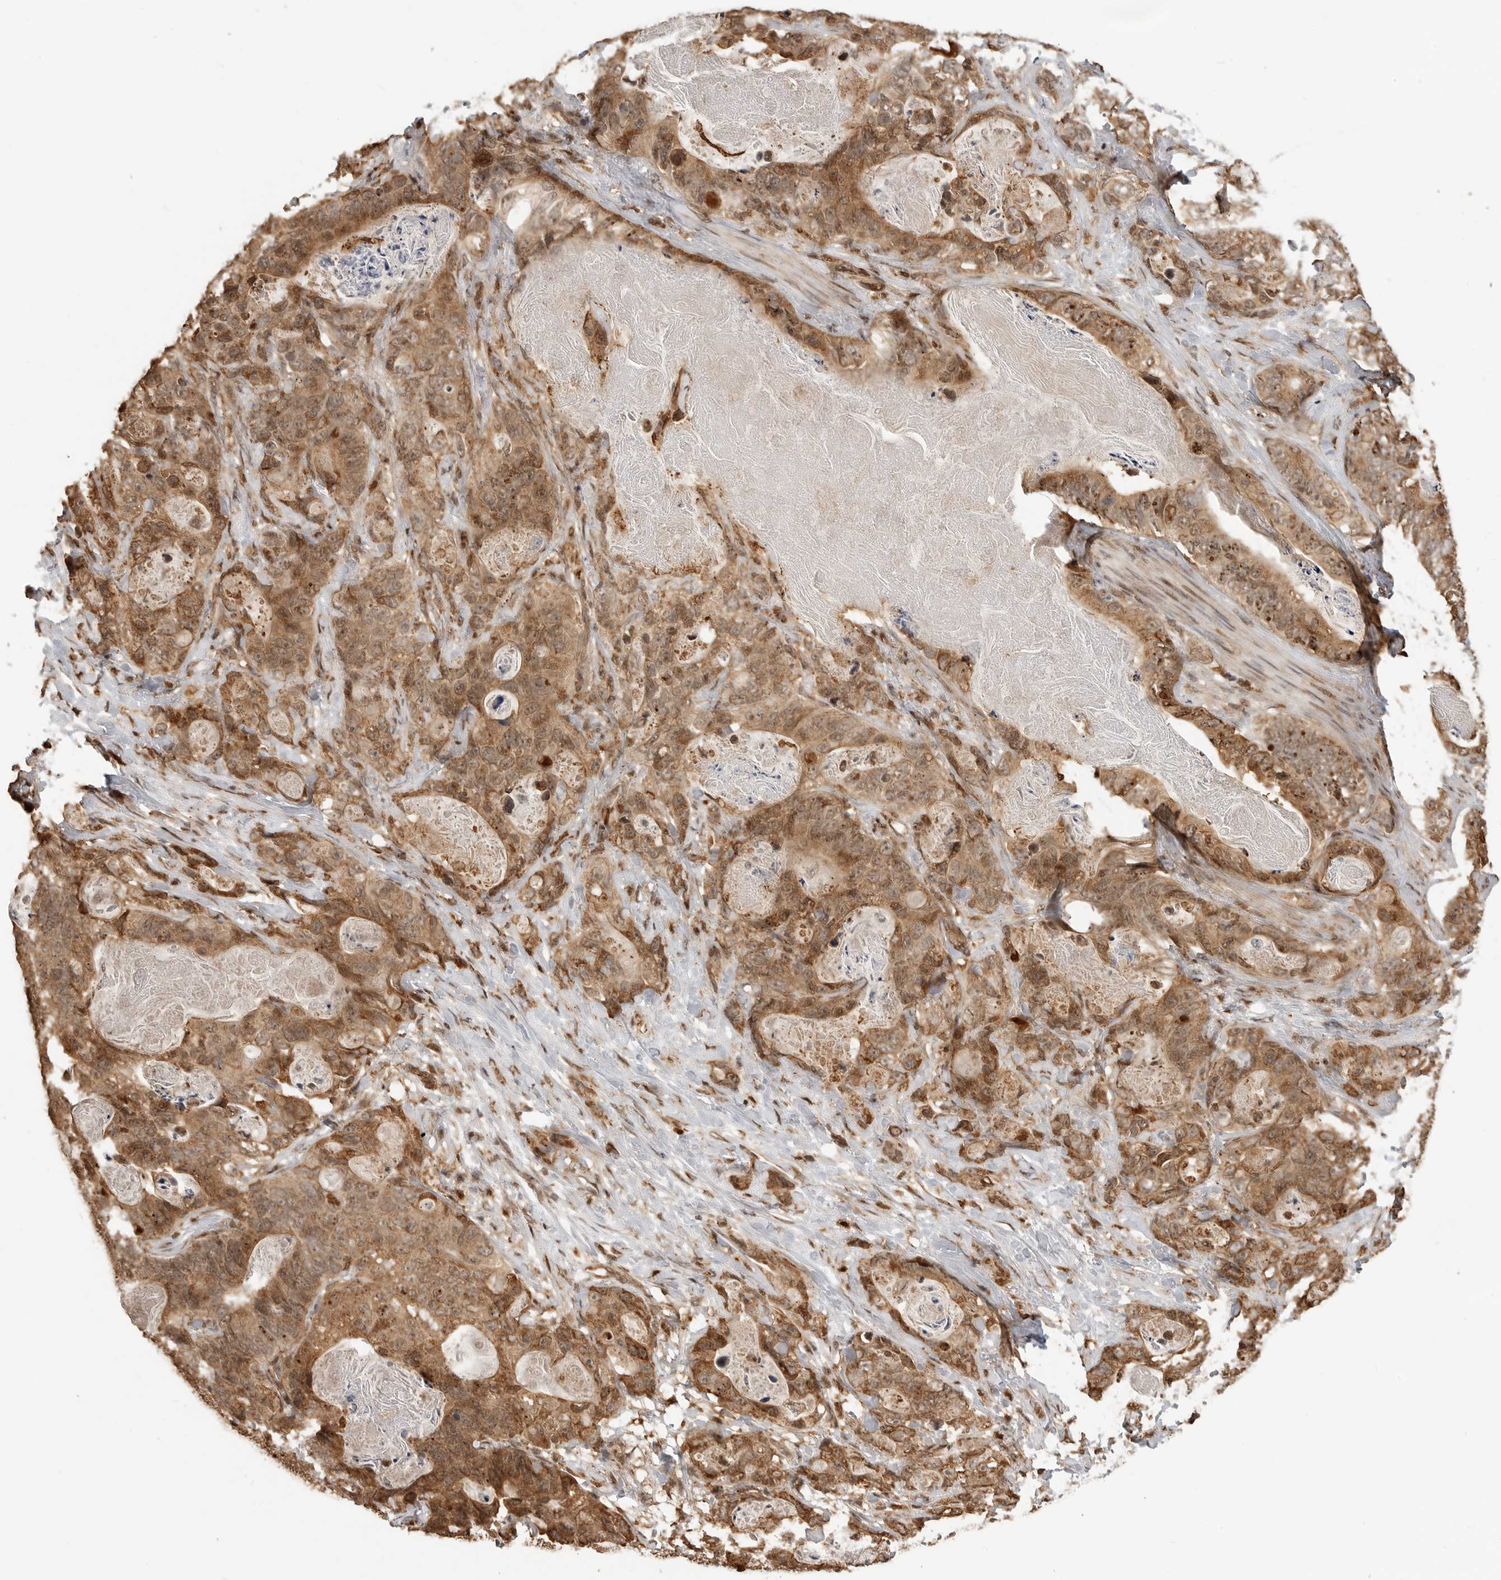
{"staining": {"intensity": "moderate", "quantity": ">75%", "location": "cytoplasmic/membranous,nuclear"}, "tissue": "stomach cancer", "cell_type": "Tumor cells", "image_type": "cancer", "snomed": [{"axis": "morphology", "description": "Normal tissue, NOS"}, {"axis": "morphology", "description": "Adenocarcinoma, NOS"}, {"axis": "topography", "description": "Stomach"}], "caption": "DAB immunohistochemical staining of human stomach cancer displays moderate cytoplasmic/membranous and nuclear protein positivity in approximately >75% of tumor cells.", "gene": "BMP2K", "patient": {"sex": "female", "age": 89}}